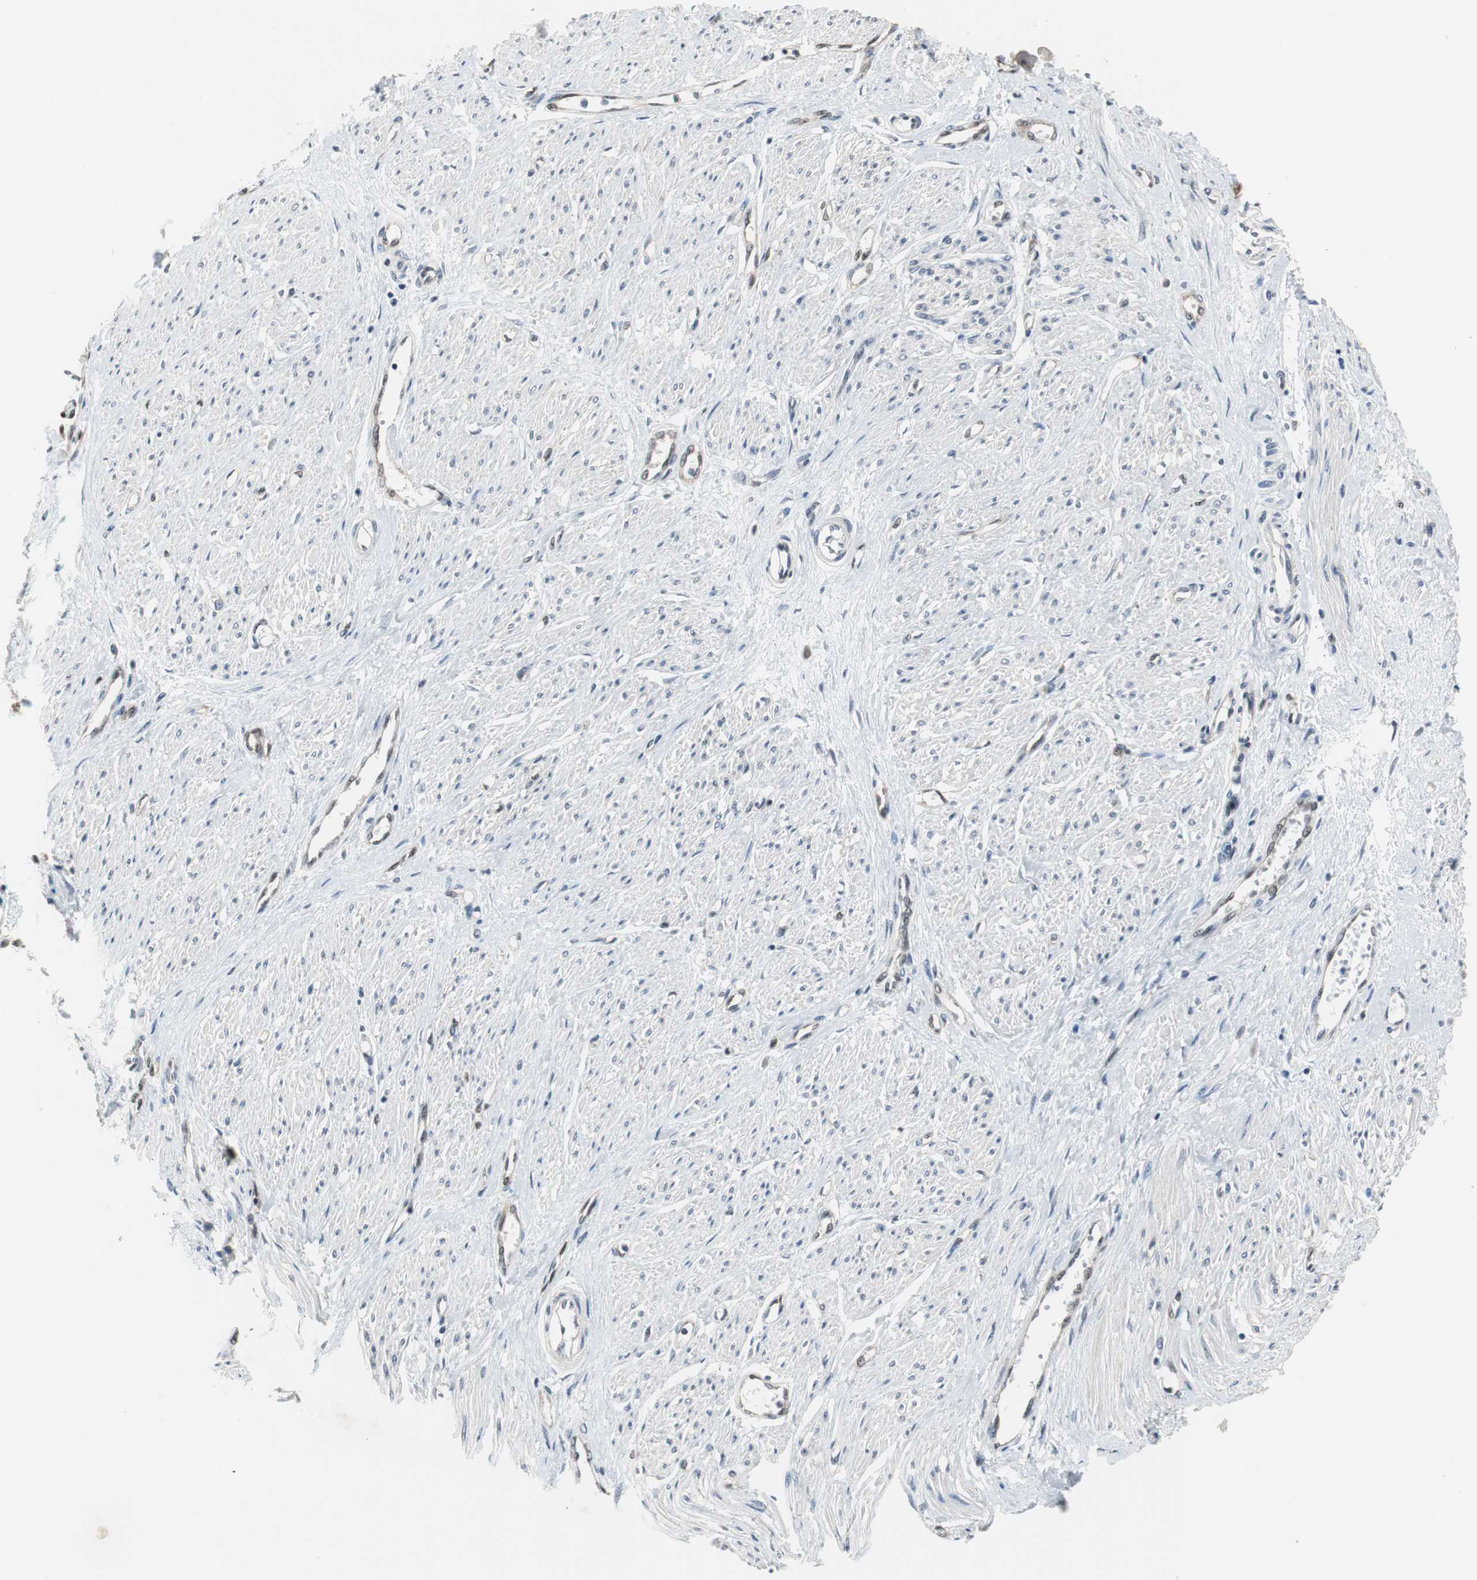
{"staining": {"intensity": "negative", "quantity": "none", "location": "none"}, "tissue": "smooth muscle", "cell_type": "Smooth muscle cells", "image_type": "normal", "snomed": [{"axis": "morphology", "description": "Normal tissue, NOS"}, {"axis": "topography", "description": "Smooth muscle"}, {"axis": "topography", "description": "Uterus"}], "caption": "Immunohistochemistry of unremarkable smooth muscle exhibits no positivity in smooth muscle cells. (IHC, brightfield microscopy, high magnification).", "gene": "SMAD1", "patient": {"sex": "female", "age": 39}}